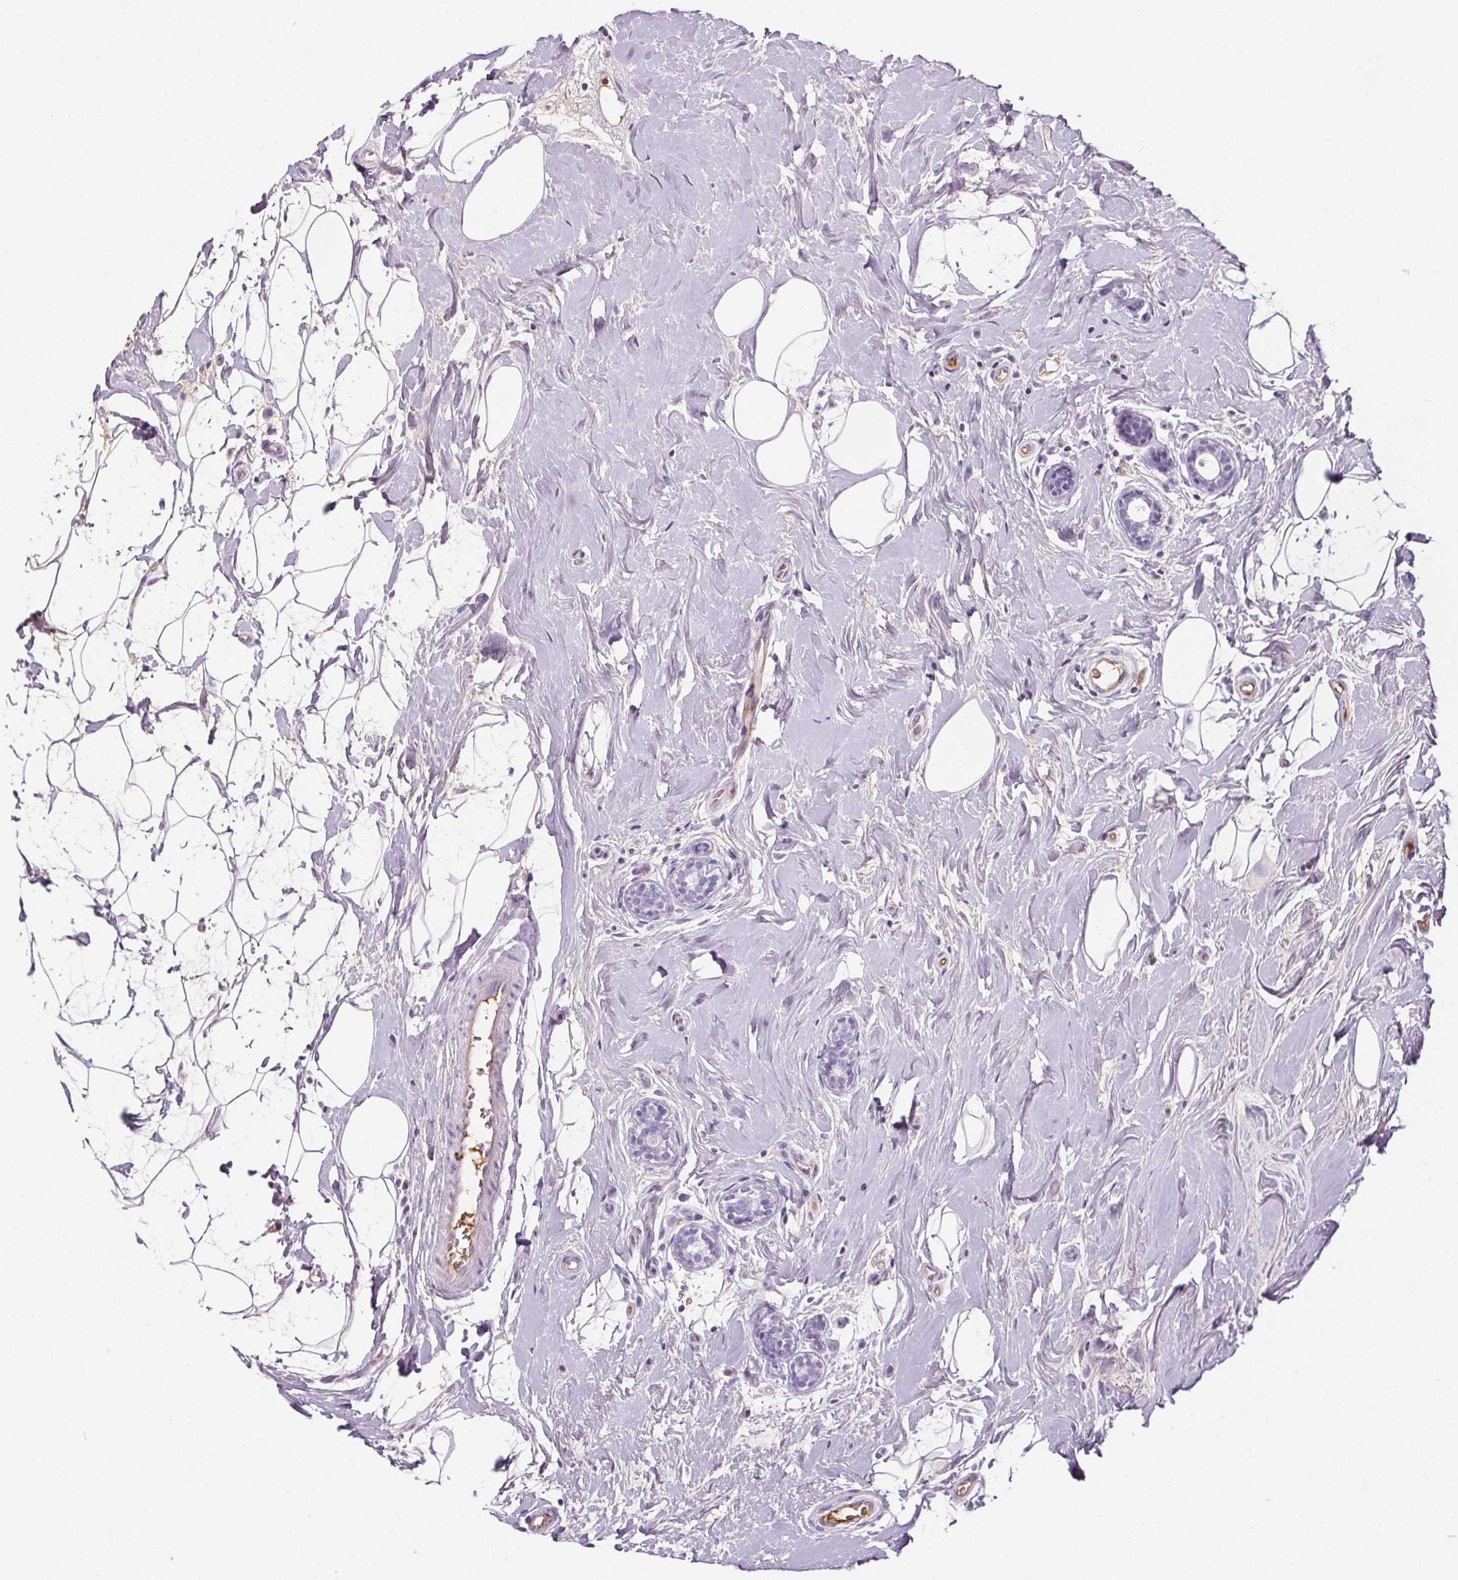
{"staining": {"intensity": "negative", "quantity": "none", "location": "none"}, "tissue": "breast cancer", "cell_type": "Tumor cells", "image_type": "cancer", "snomed": [{"axis": "morphology", "description": "Normal tissue, NOS"}, {"axis": "morphology", "description": "Duct carcinoma"}, {"axis": "topography", "description": "Breast"}], "caption": "Invasive ductal carcinoma (breast) was stained to show a protein in brown. There is no significant expression in tumor cells.", "gene": "CD5L", "patient": {"sex": "female", "age": 43}}